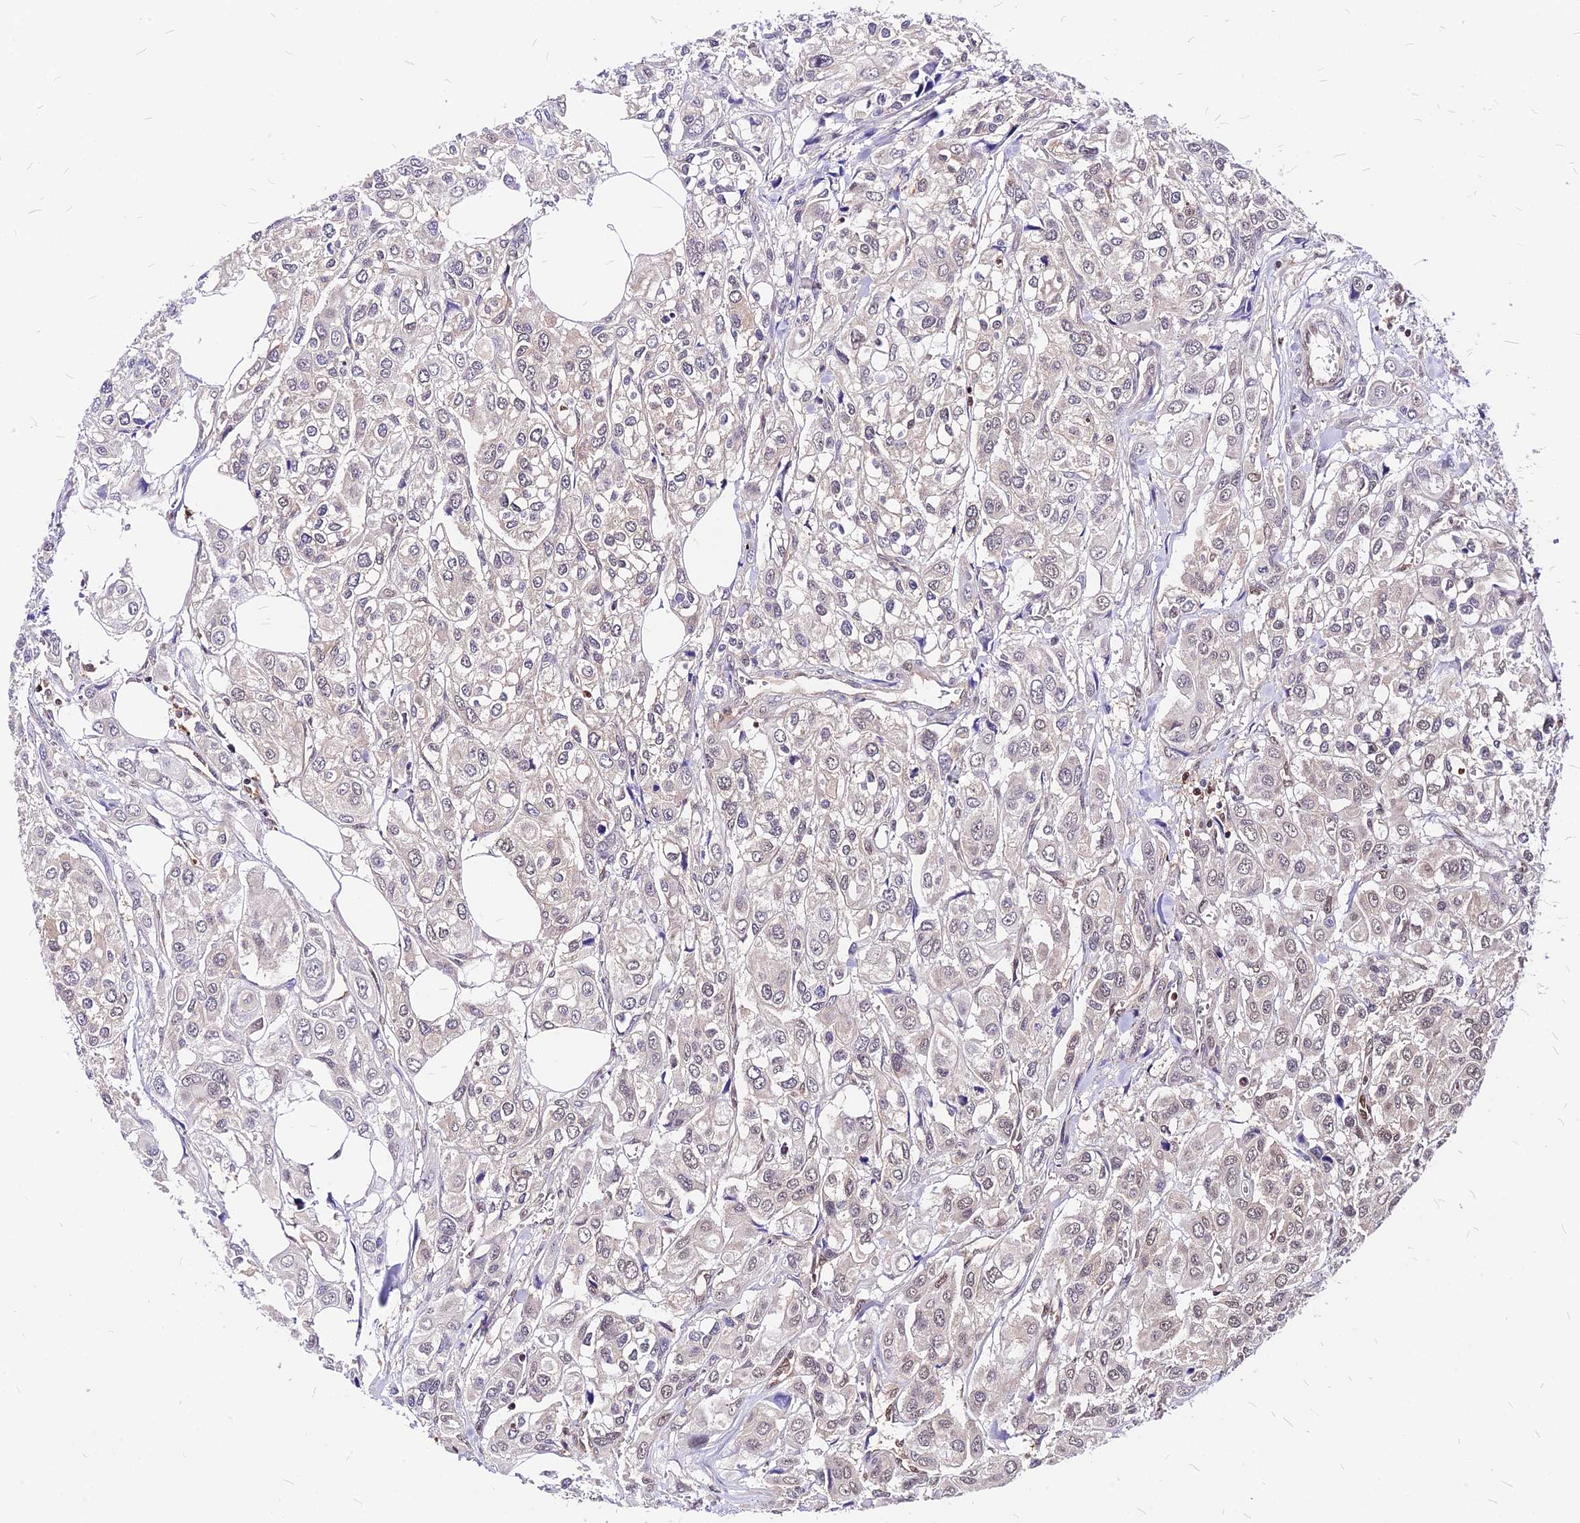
{"staining": {"intensity": "weak", "quantity": "<25%", "location": "nuclear"}, "tissue": "urothelial cancer", "cell_type": "Tumor cells", "image_type": "cancer", "snomed": [{"axis": "morphology", "description": "Urothelial carcinoma, High grade"}, {"axis": "topography", "description": "Urinary bladder"}], "caption": "Immunohistochemical staining of urothelial cancer shows no significant positivity in tumor cells.", "gene": "PAXX", "patient": {"sex": "male", "age": 67}}